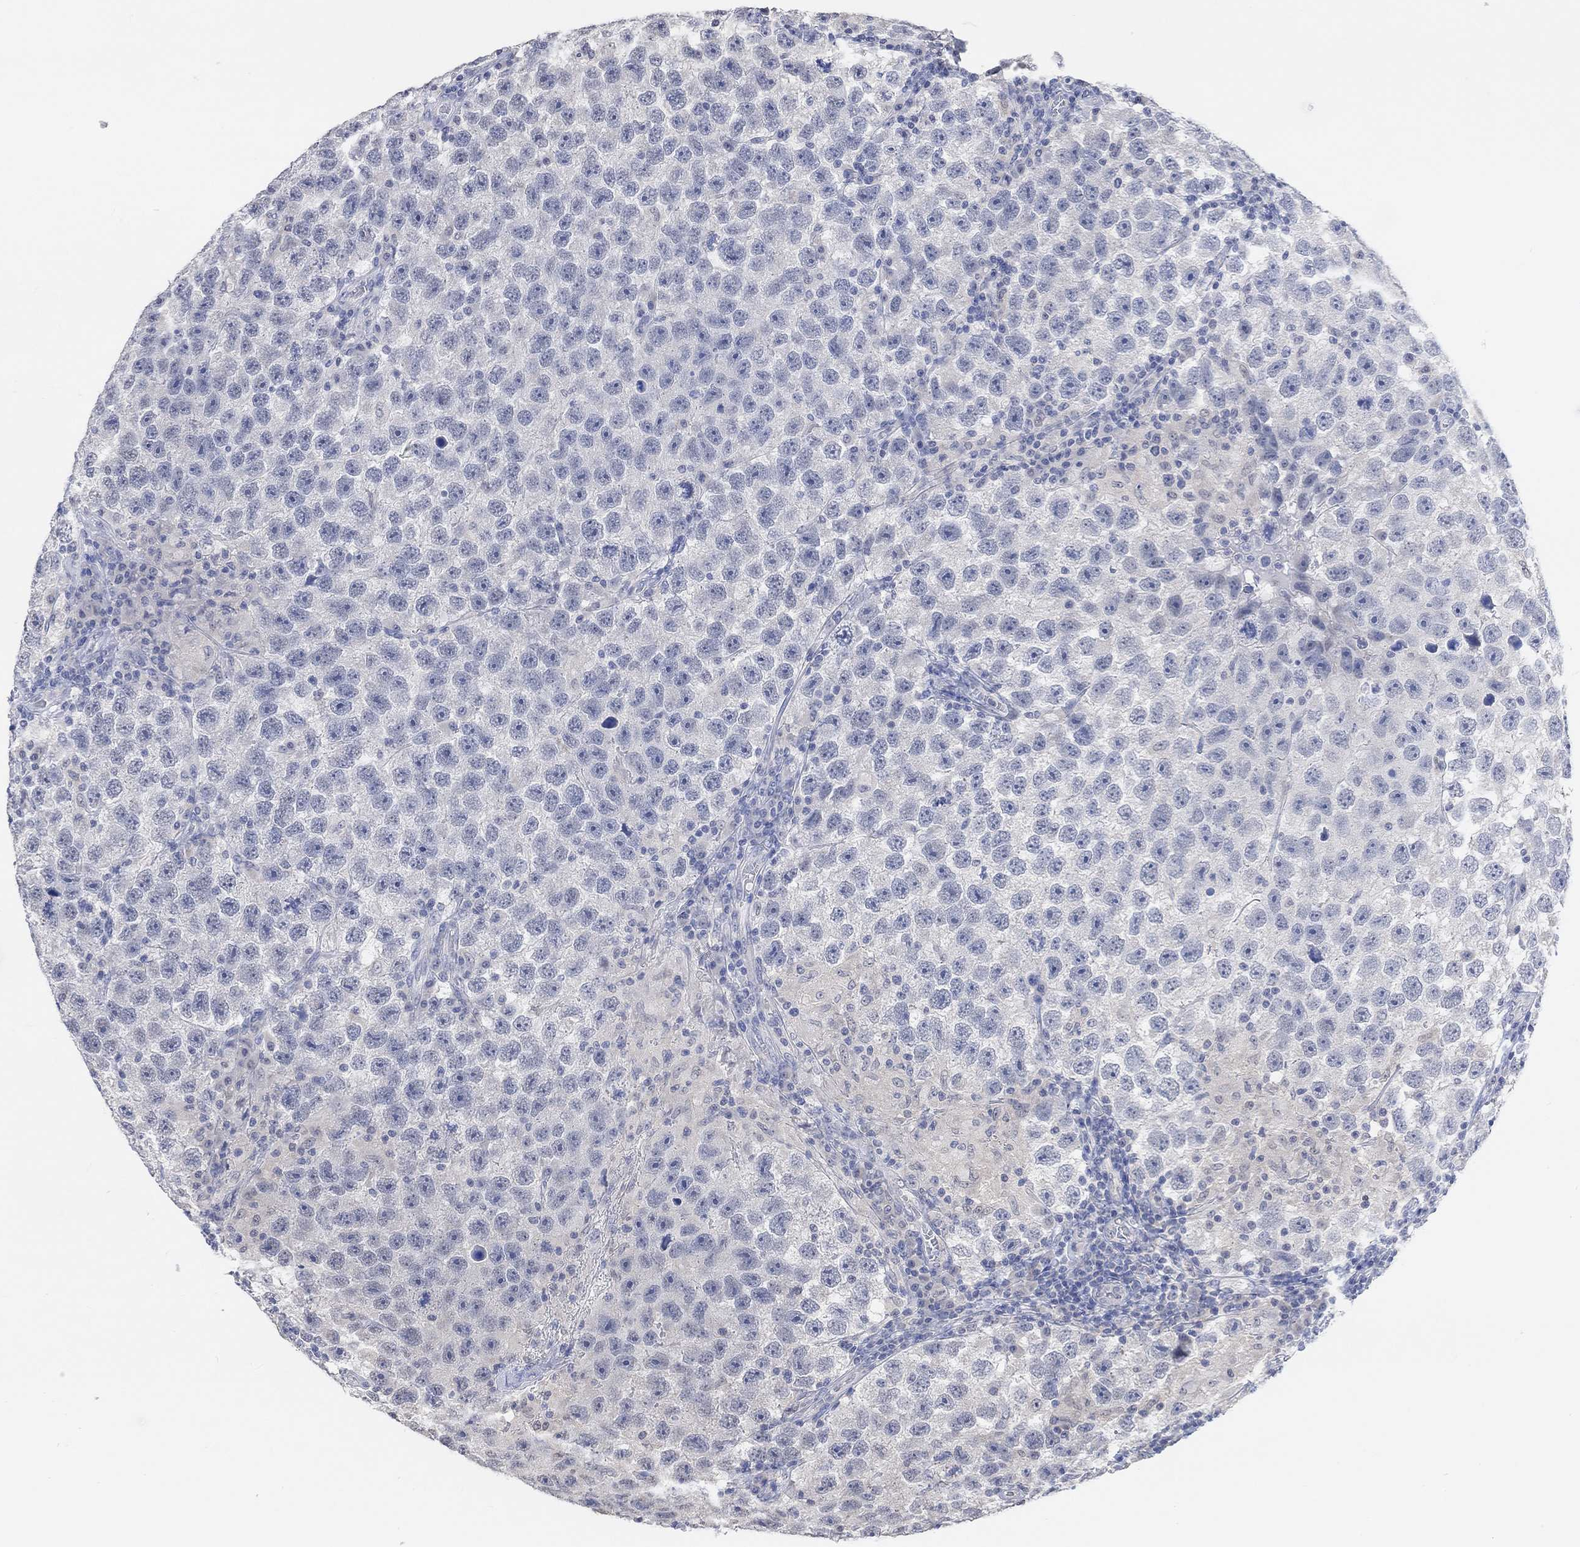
{"staining": {"intensity": "negative", "quantity": "none", "location": "none"}, "tissue": "testis cancer", "cell_type": "Tumor cells", "image_type": "cancer", "snomed": [{"axis": "morphology", "description": "Seminoma, NOS"}, {"axis": "topography", "description": "Testis"}], "caption": "Immunohistochemistry image of testis seminoma stained for a protein (brown), which shows no expression in tumor cells.", "gene": "MUC1", "patient": {"sex": "male", "age": 26}}